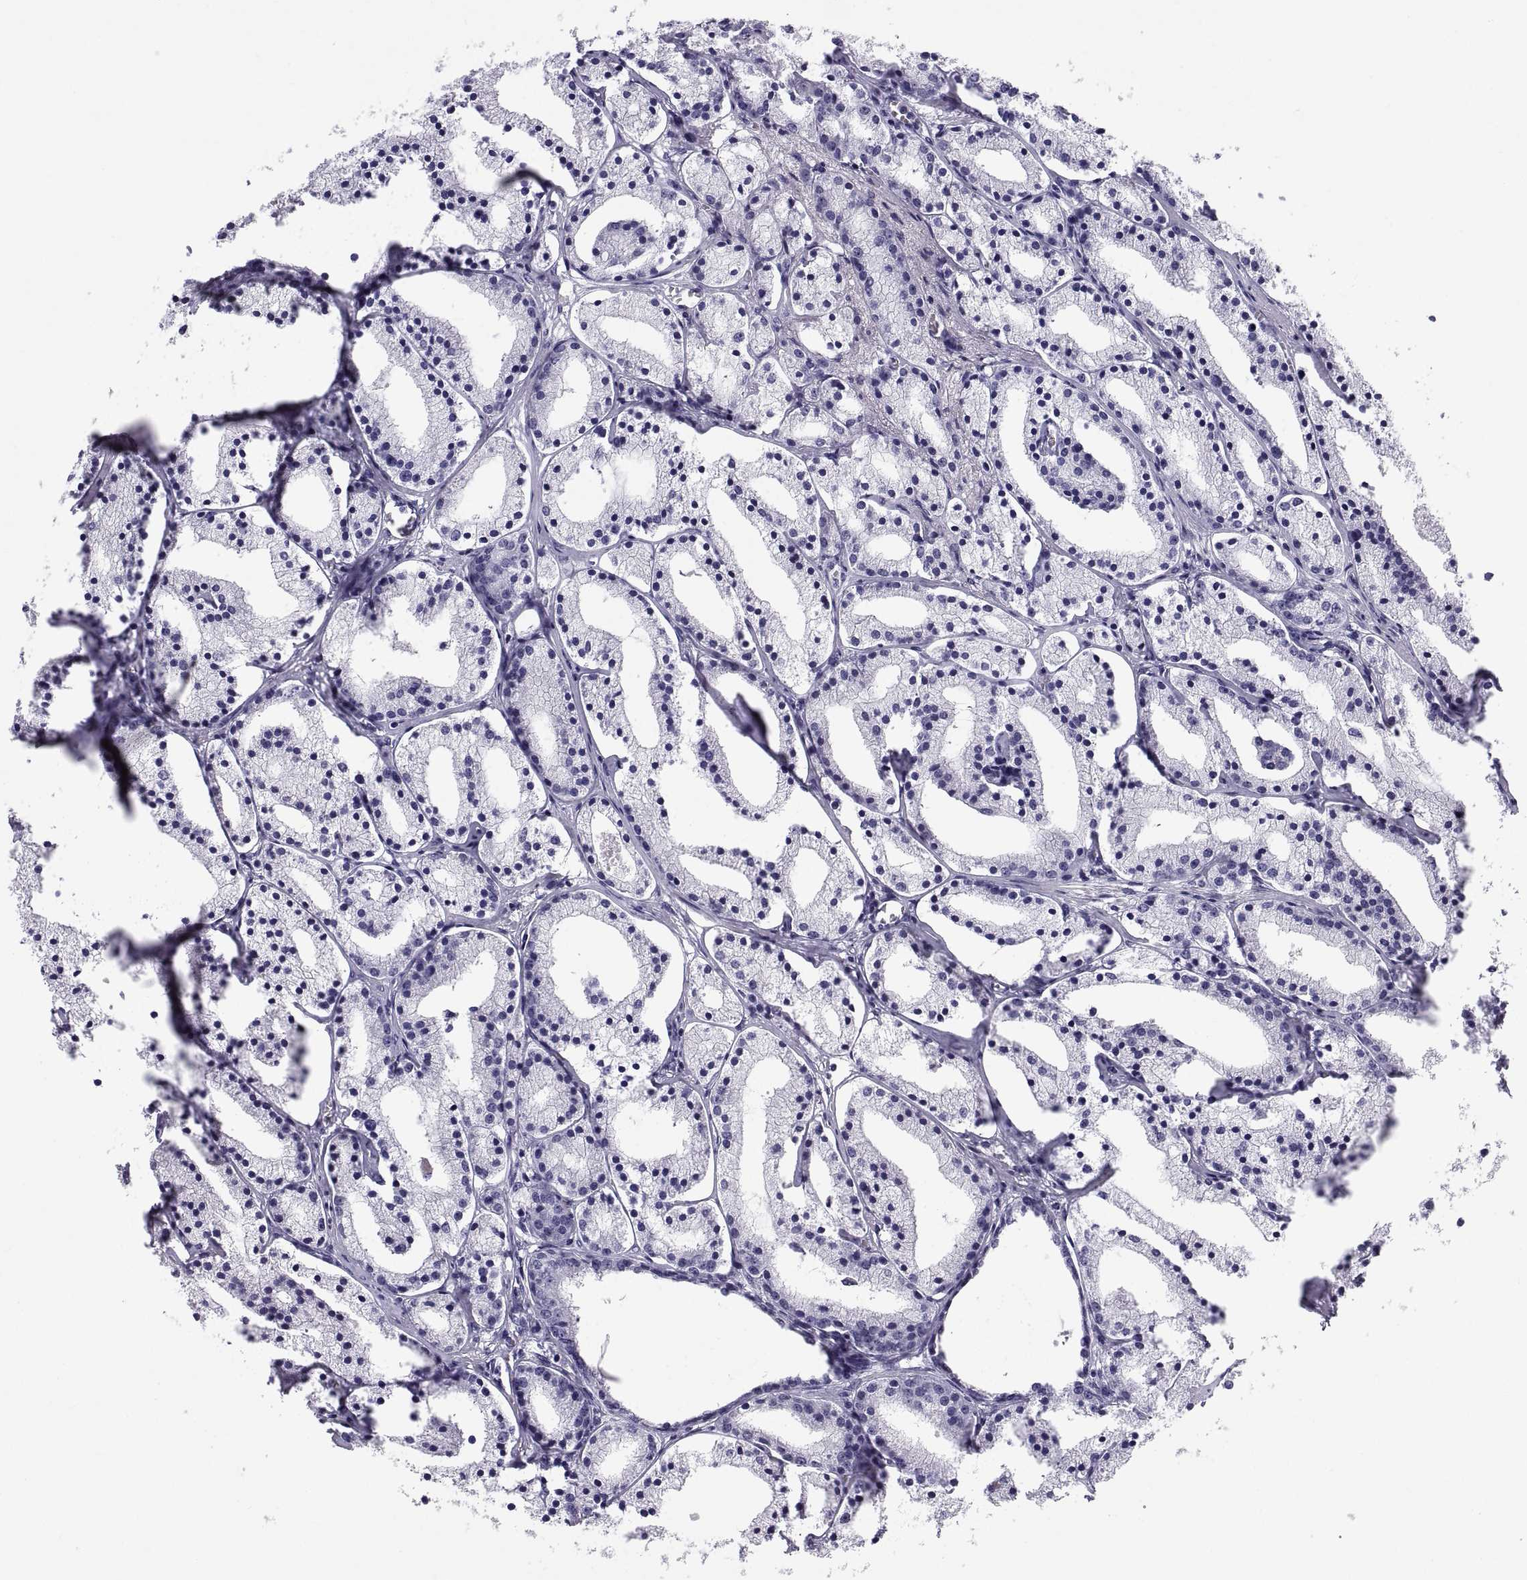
{"staining": {"intensity": "negative", "quantity": "none", "location": "none"}, "tissue": "prostate cancer", "cell_type": "Tumor cells", "image_type": "cancer", "snomed": [{"axis": "morphology", "description": "Adenocarcinoma, NOS"}, {"axis": "topography", "description": "Prostate"}], "caption": "Protein analysis of prostate cancer (adenocarcinoma) displays no significant expression in tumor cells.", "gene": "CT47A10", "patient": {"sex": "male", "age": 69}}